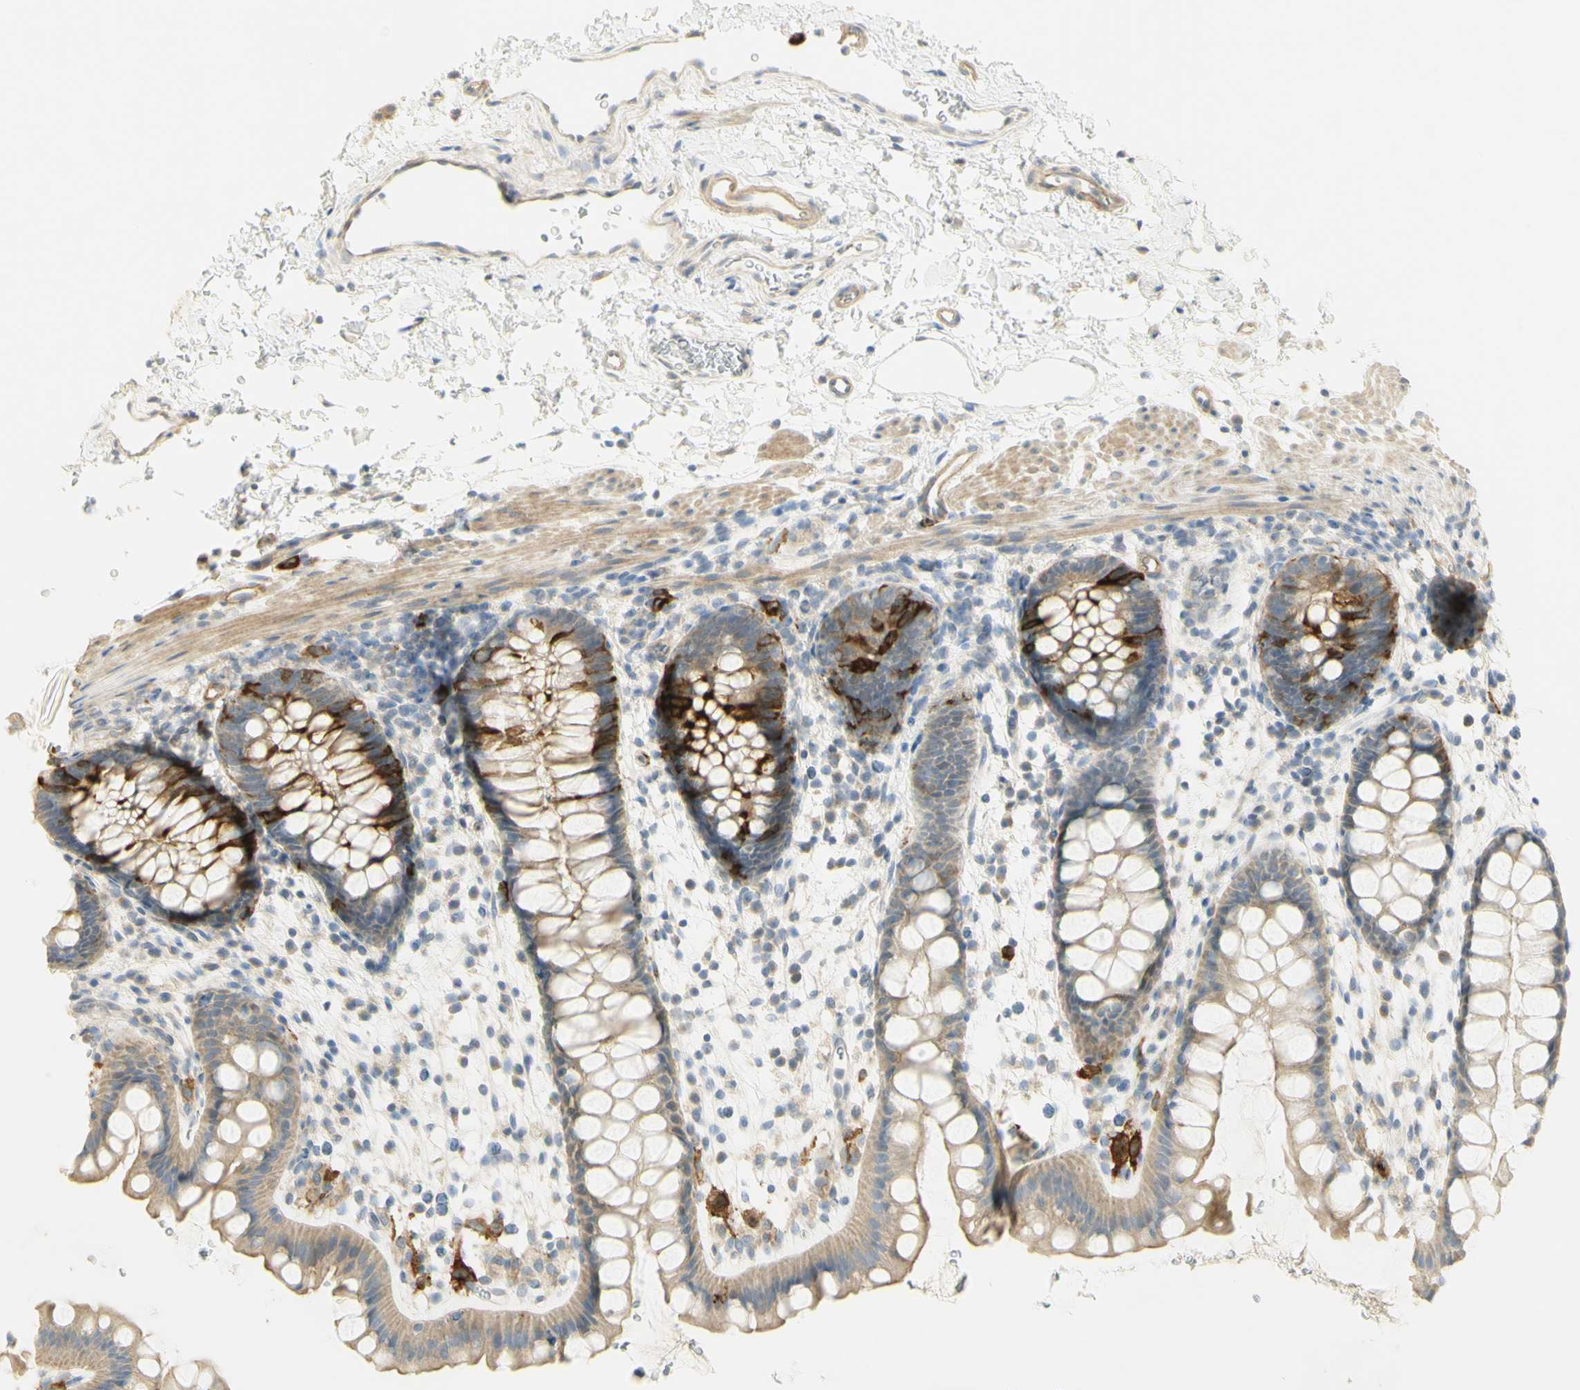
{"staining": {"intensity": "strong", "quantity": "25%-75%", "location": "cytoplasmic/membranous"}, "tissue": "rectum", "cell_type": "Glandular cells", "image_type": "normal", "snomed": [{"axis": "morphology", "description": "Normal tissue, NOS"}, {"axis": "topography", "description": "Rectum"}], "caption": "Immunohistochemical staining of benign rectum demonstrates high levels of strong cytoplasmic/membranous staining in about 25%-75% of glandular cells.", "gene": "KIF11", "patient": {"sex": "female", "age": 24}}